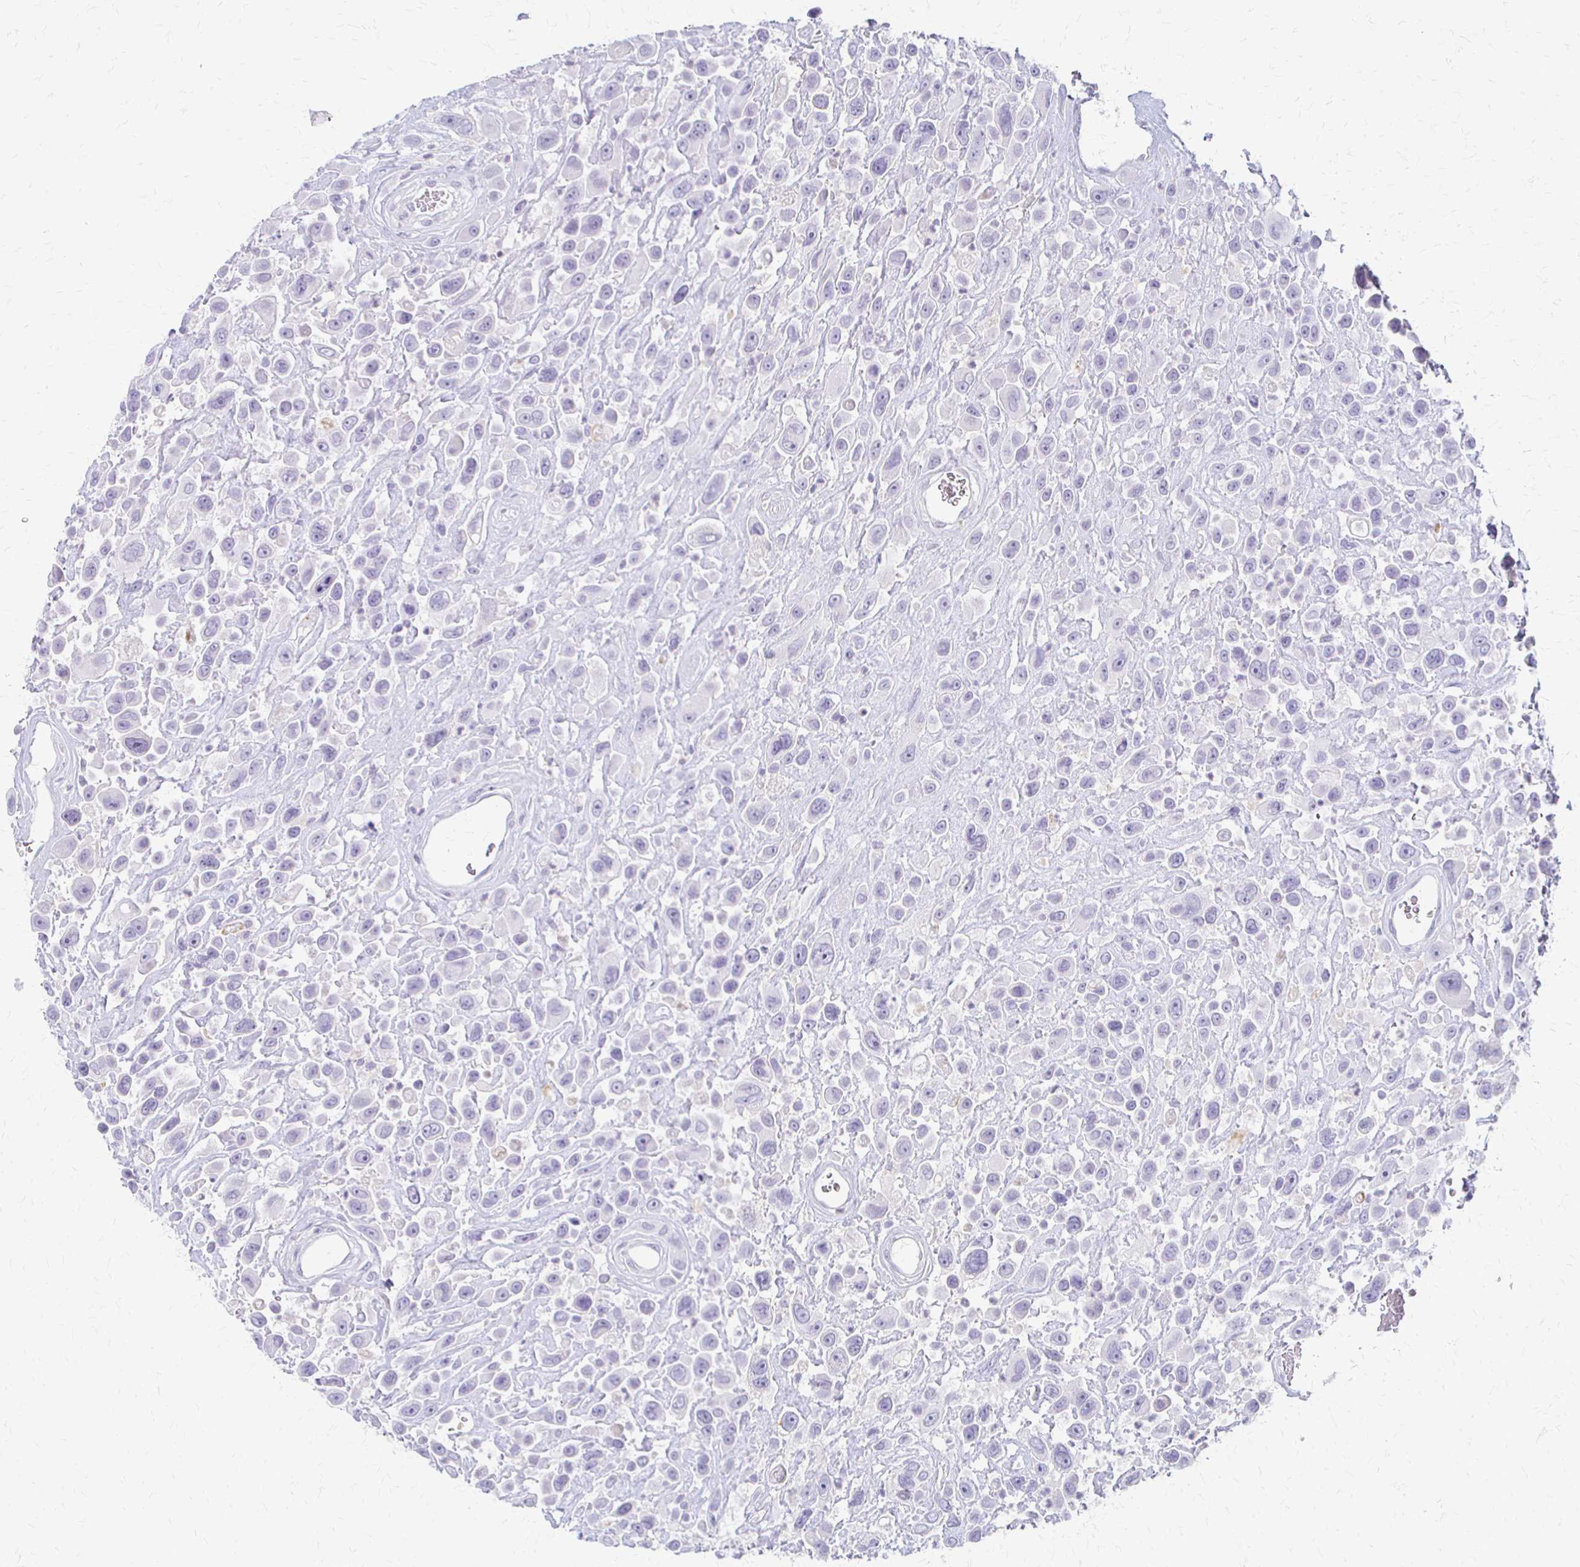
{"staining": {"intensity": "negative", "quantity": "none", "location": "none"}, "tissue": "urothelial cancer", "cell_type": "Tumor cells", "image_type": "cancer", "snomed": [{"axis": "morphology", "description": "Urothelial carcinoma, High grade"}, {"axis": "topography", "description": "Urinary bladder"}], "caption": "The micrograph displays no significant expression in tumor cells of high-grade urothelial carcinoma.", "gene": "ACP5", "patient": {"sex": "male", "age": 53}}